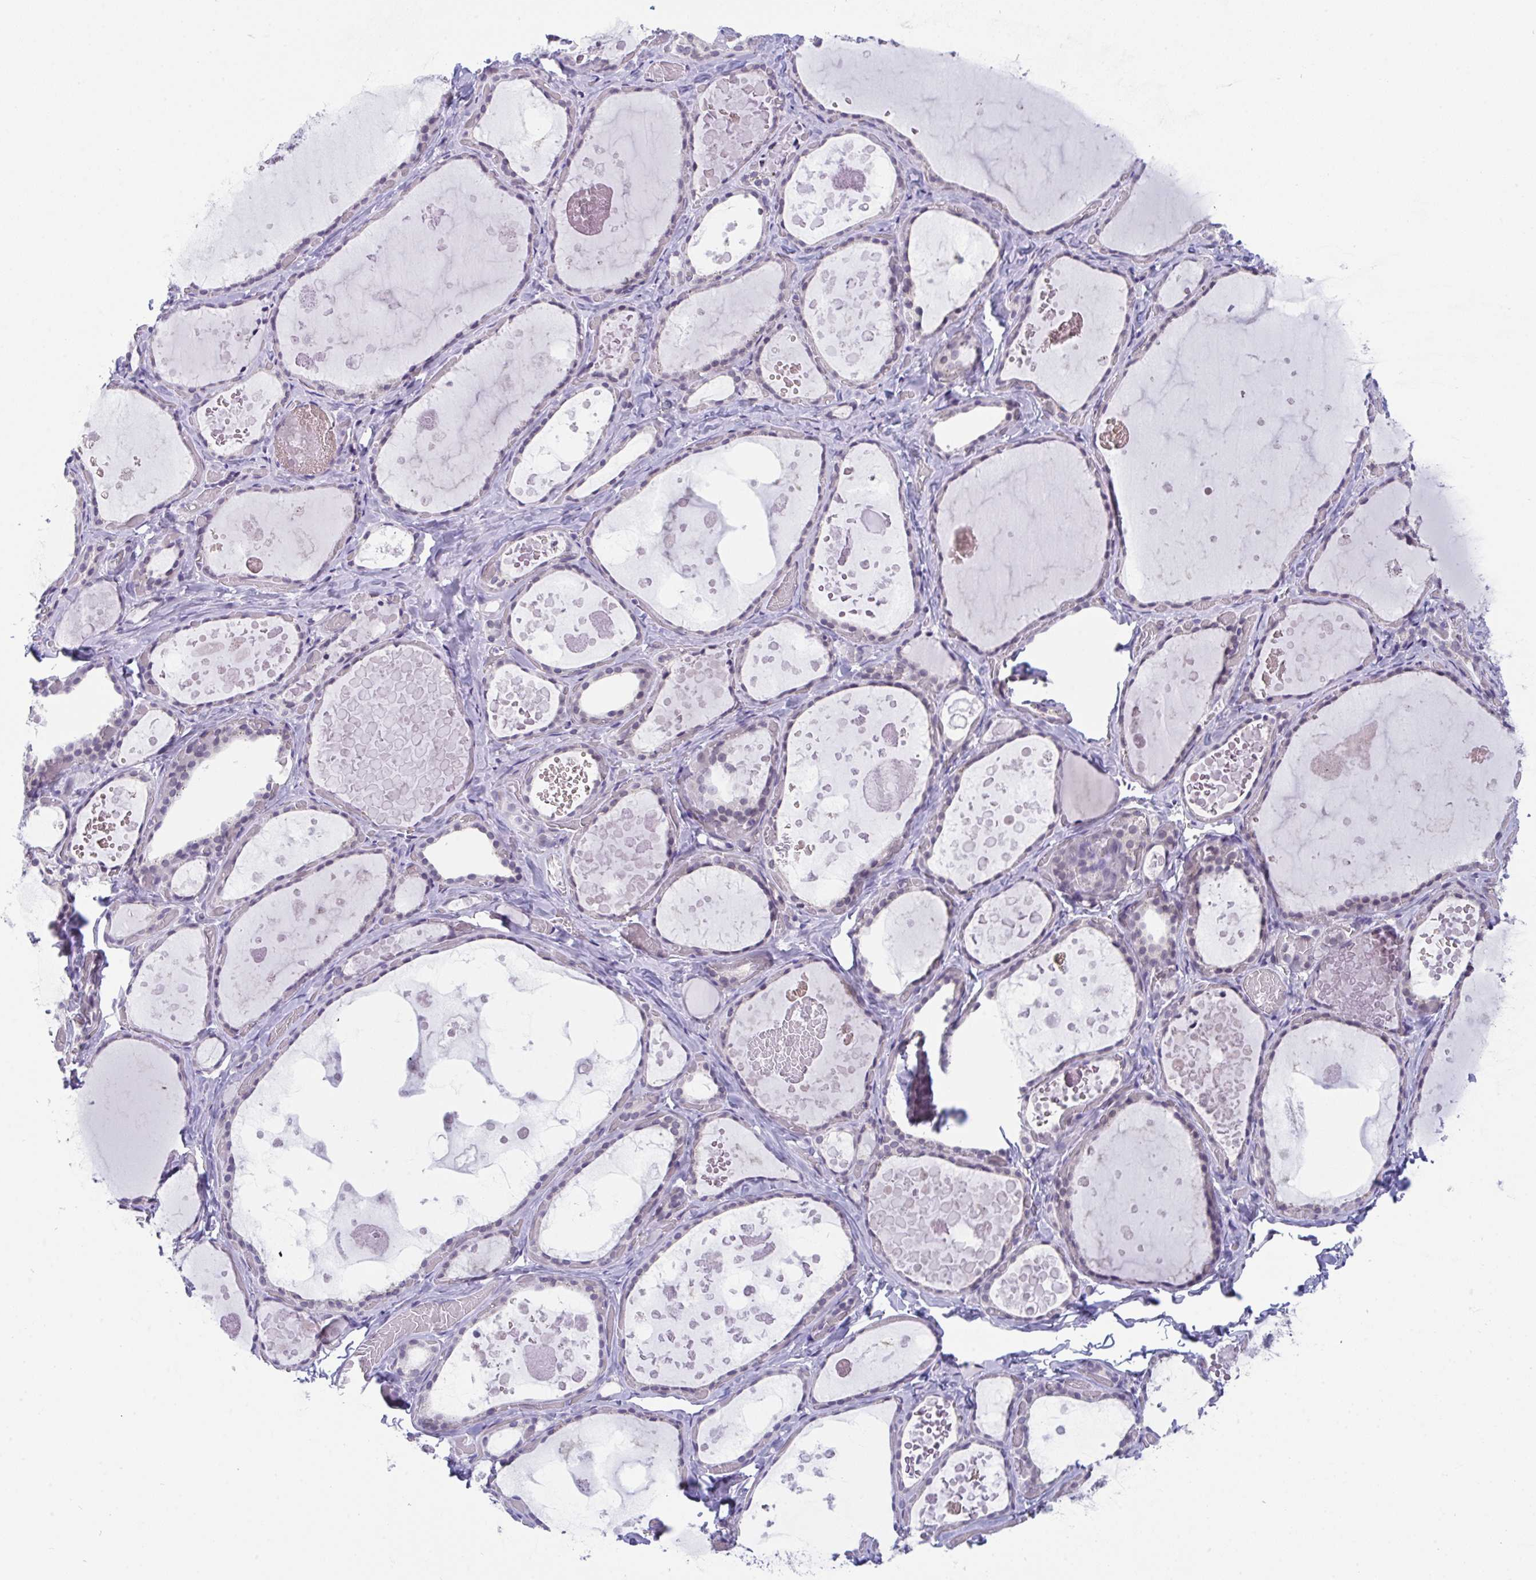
{"staining": {"intensity": "weak", "quantity": "<25%", "location": "nuclear"}, "tissue": "thyroid gland", "cell_type": "Glandular cells", "image_type": "normal", "snomed": [{"axis": "morphology", "description": "Normal tissue, NOS"}, {"axis": "topography", "description": "Thyroid gland"}], "caption": "Immunohistochemistry (IHC) histopathology image of benign human thyroid gland stained for a protein (brown), which reveals no expression in glandular cells. (DAB (3,3'-diaminobenzidine) IHC visualized using brightfield microscopy, high magnification).", "gene": "BMAL2", "patient": {"sex": "female", "age": 56}}